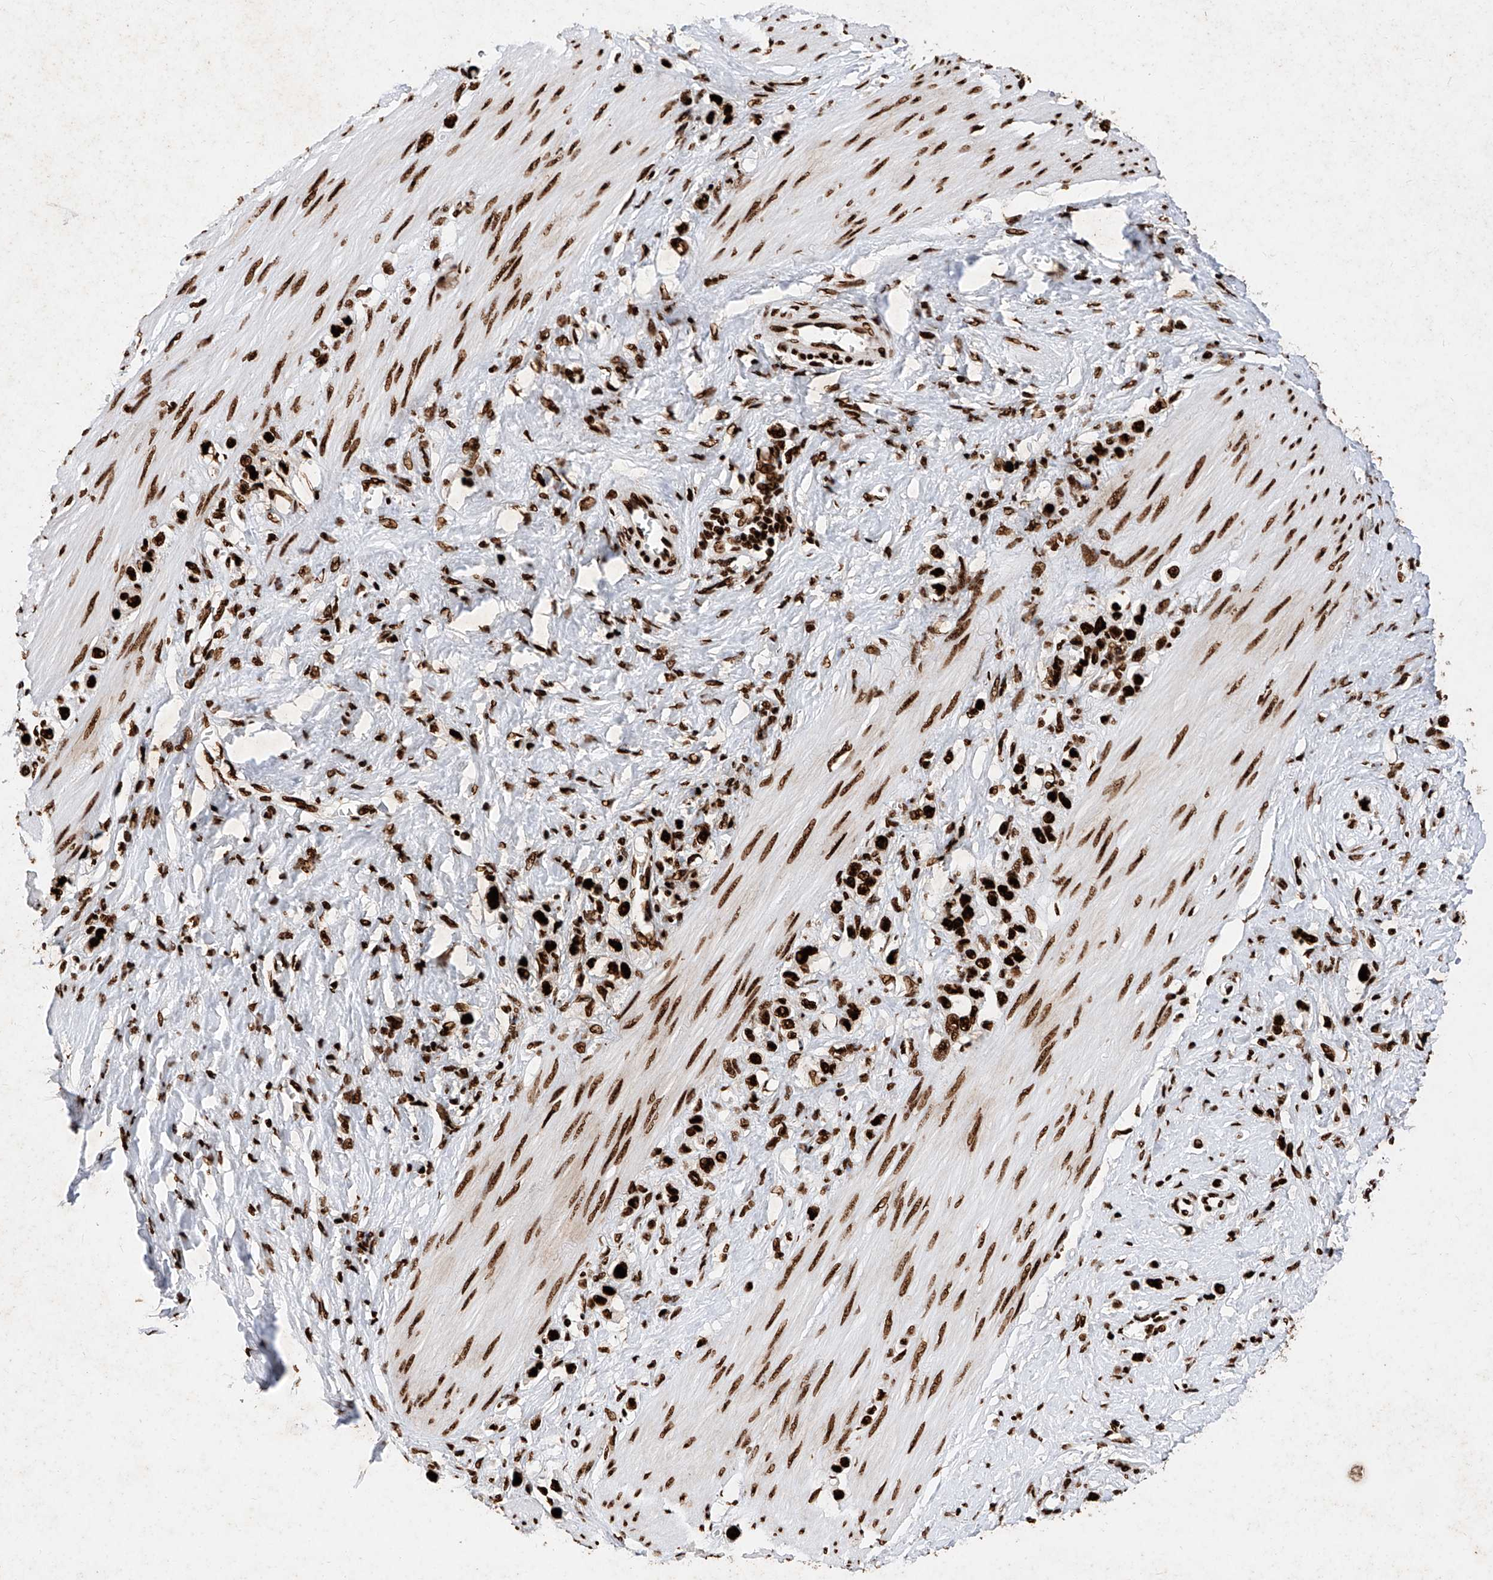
{"staining": {"intensity": "strong", "quantity": ">75%", "location": "nuclear"}, "tissue": "stomach cancer", "cell_type": "Tumor cells", "image_type": "cancer", "snomed": [{"axis": "morphology", "description": "Adenocarcinoma, NOS"}, {"axis": "topography", "description": "Stomach"}], "caption": "A high-resolution histopathology image shows immunohistochemistry staining of stomach cancer (adenocarcinoma), which exhibits strong nuclear staining in approximately >75% of tumor cells. (DAB (3,3'-diaminobenzidine) IHC with brightfield microscopy, high magnification).", "gene": "SRSF6", "patient": {"sex": "female", "age": 65}}